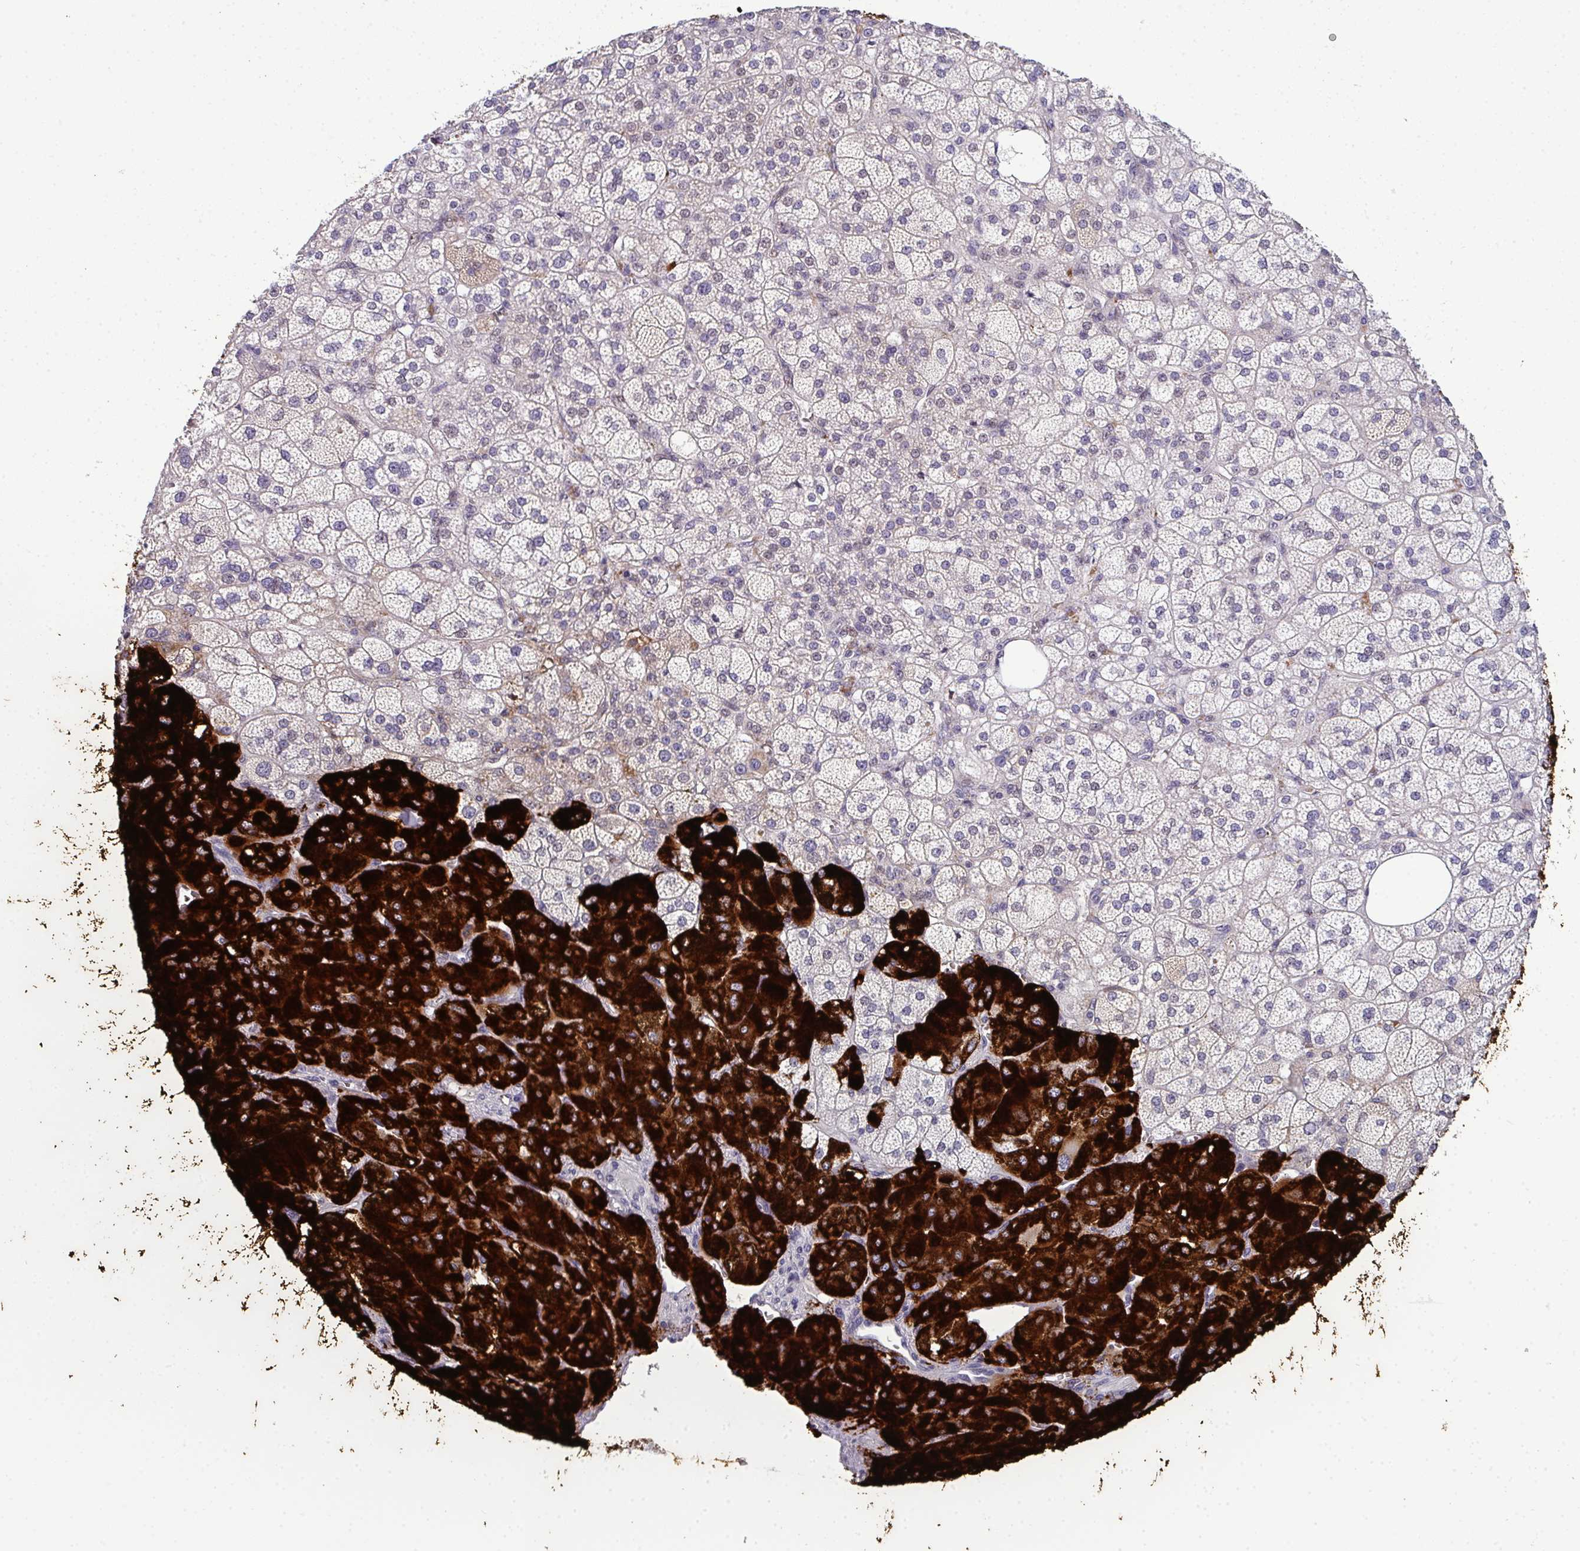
{"staining": {"intensity": "strong", "quantity": "<25%", "location": "cytoplasmic/membranous"}, "tissue": "adrenal gland", "cell_type": "Glandular cells", "image_type": "normal", "snomed": [{"axis": "morphology", "description": "Normal tissue, NOS"}, {"axis": "topography", "description": "Adrenal gland"}], "caption": "Immunohistochemistry (IHC) micrograph of normal adrenal gland: human adrenal gland stained using immunohistochemistry (IHC) displays medium levels of strong protein expression localized specifically in the cytoplasmic/membranous of glandular cells, appearing as a cytoplasmic/membranous brown color.", "gene": "ODF1", "patient": {"sex": "female", "age": 60}}